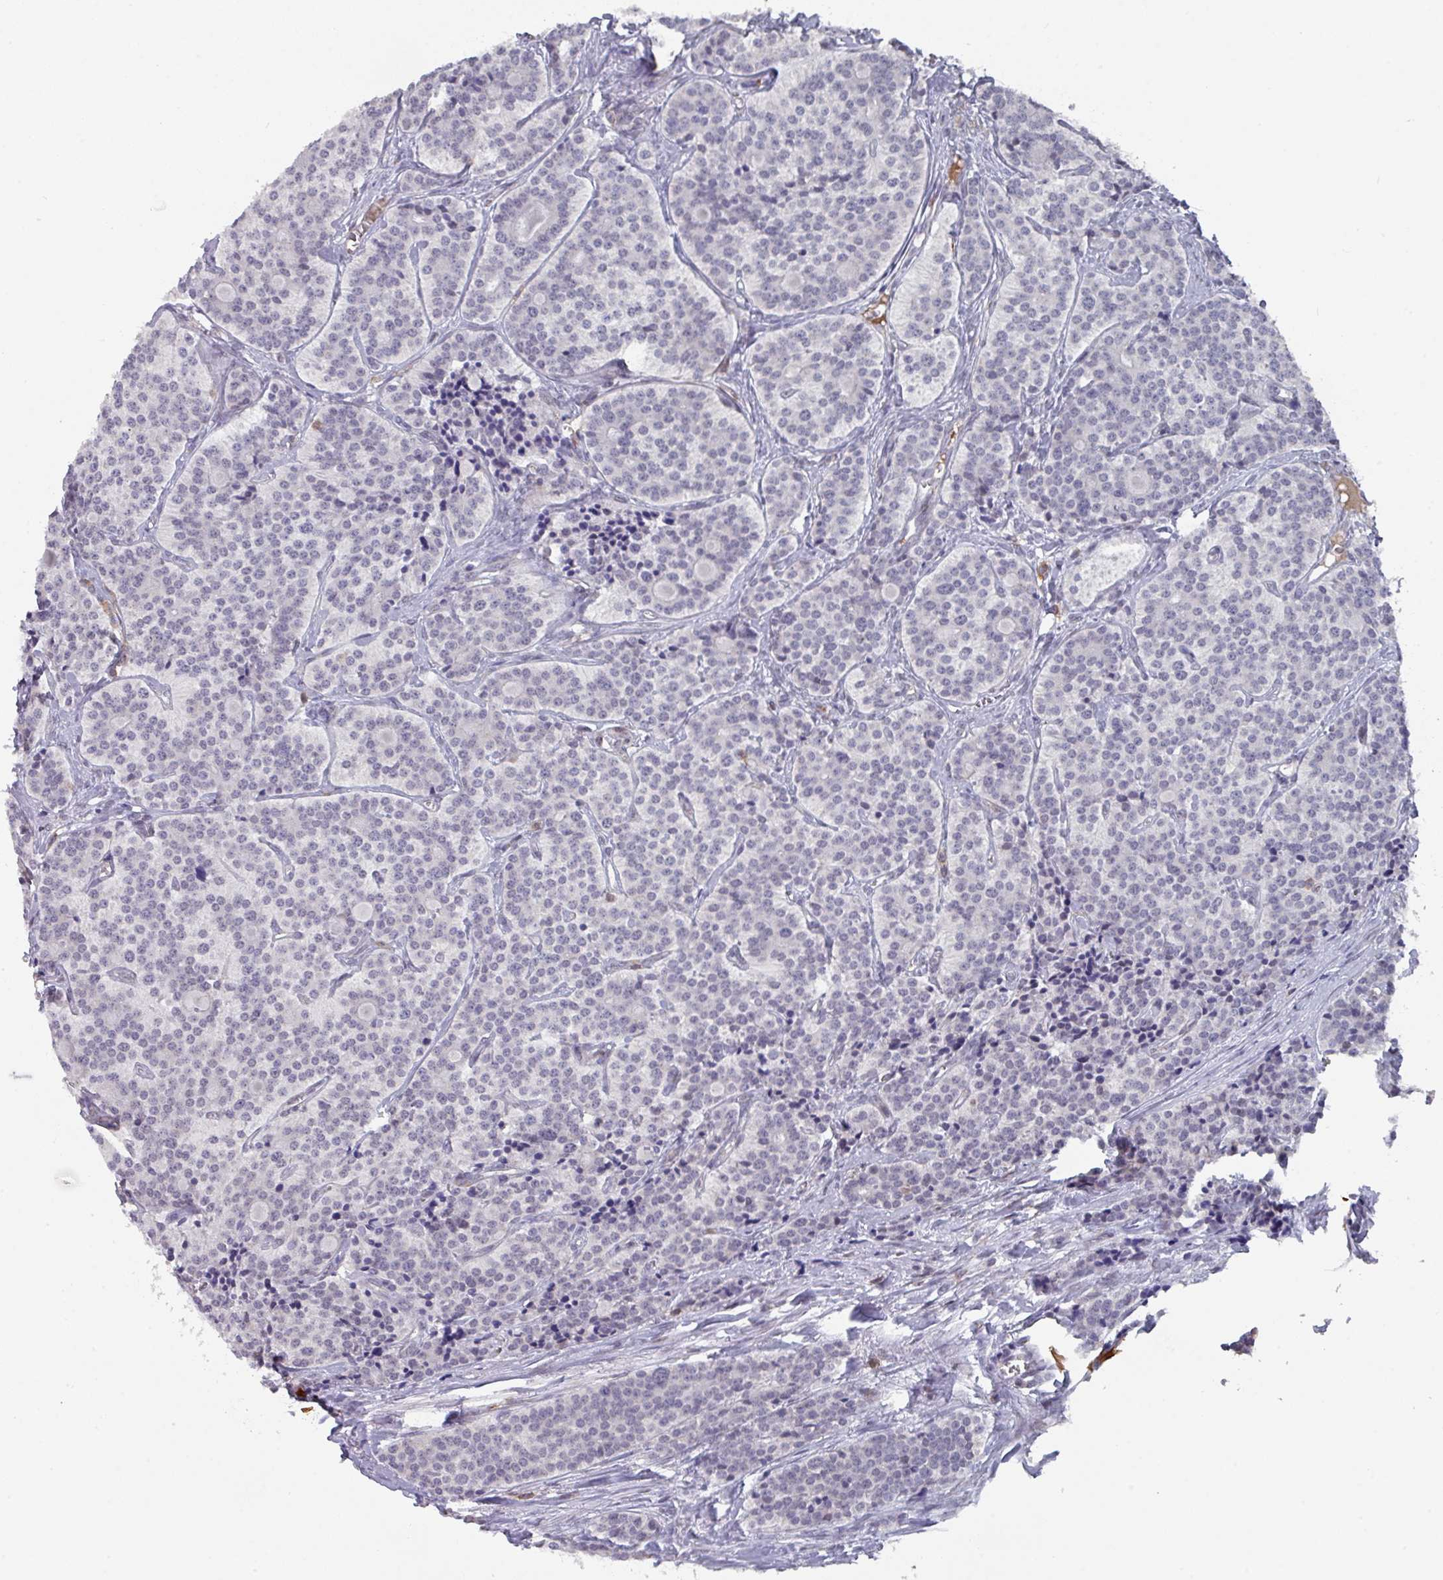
{"staining": {"intensity": "negative", "quantity": "none", "location": "none"}, "tissue": "carcinoid", "cell_type": "Tumor cells", "image_type": "cancer", "snomed": [{"axis": "morphology", "description": "Carcinoid, malignant, NOS"}, {"axis": "topography", "description": "Small intestine"}], "caption": "Immunohistochemistry (IHC) of human carcinoid reveals no staining in tumor cells.", "gene": "RASAL3", "patient": {"sex": "male", "age": 63}}